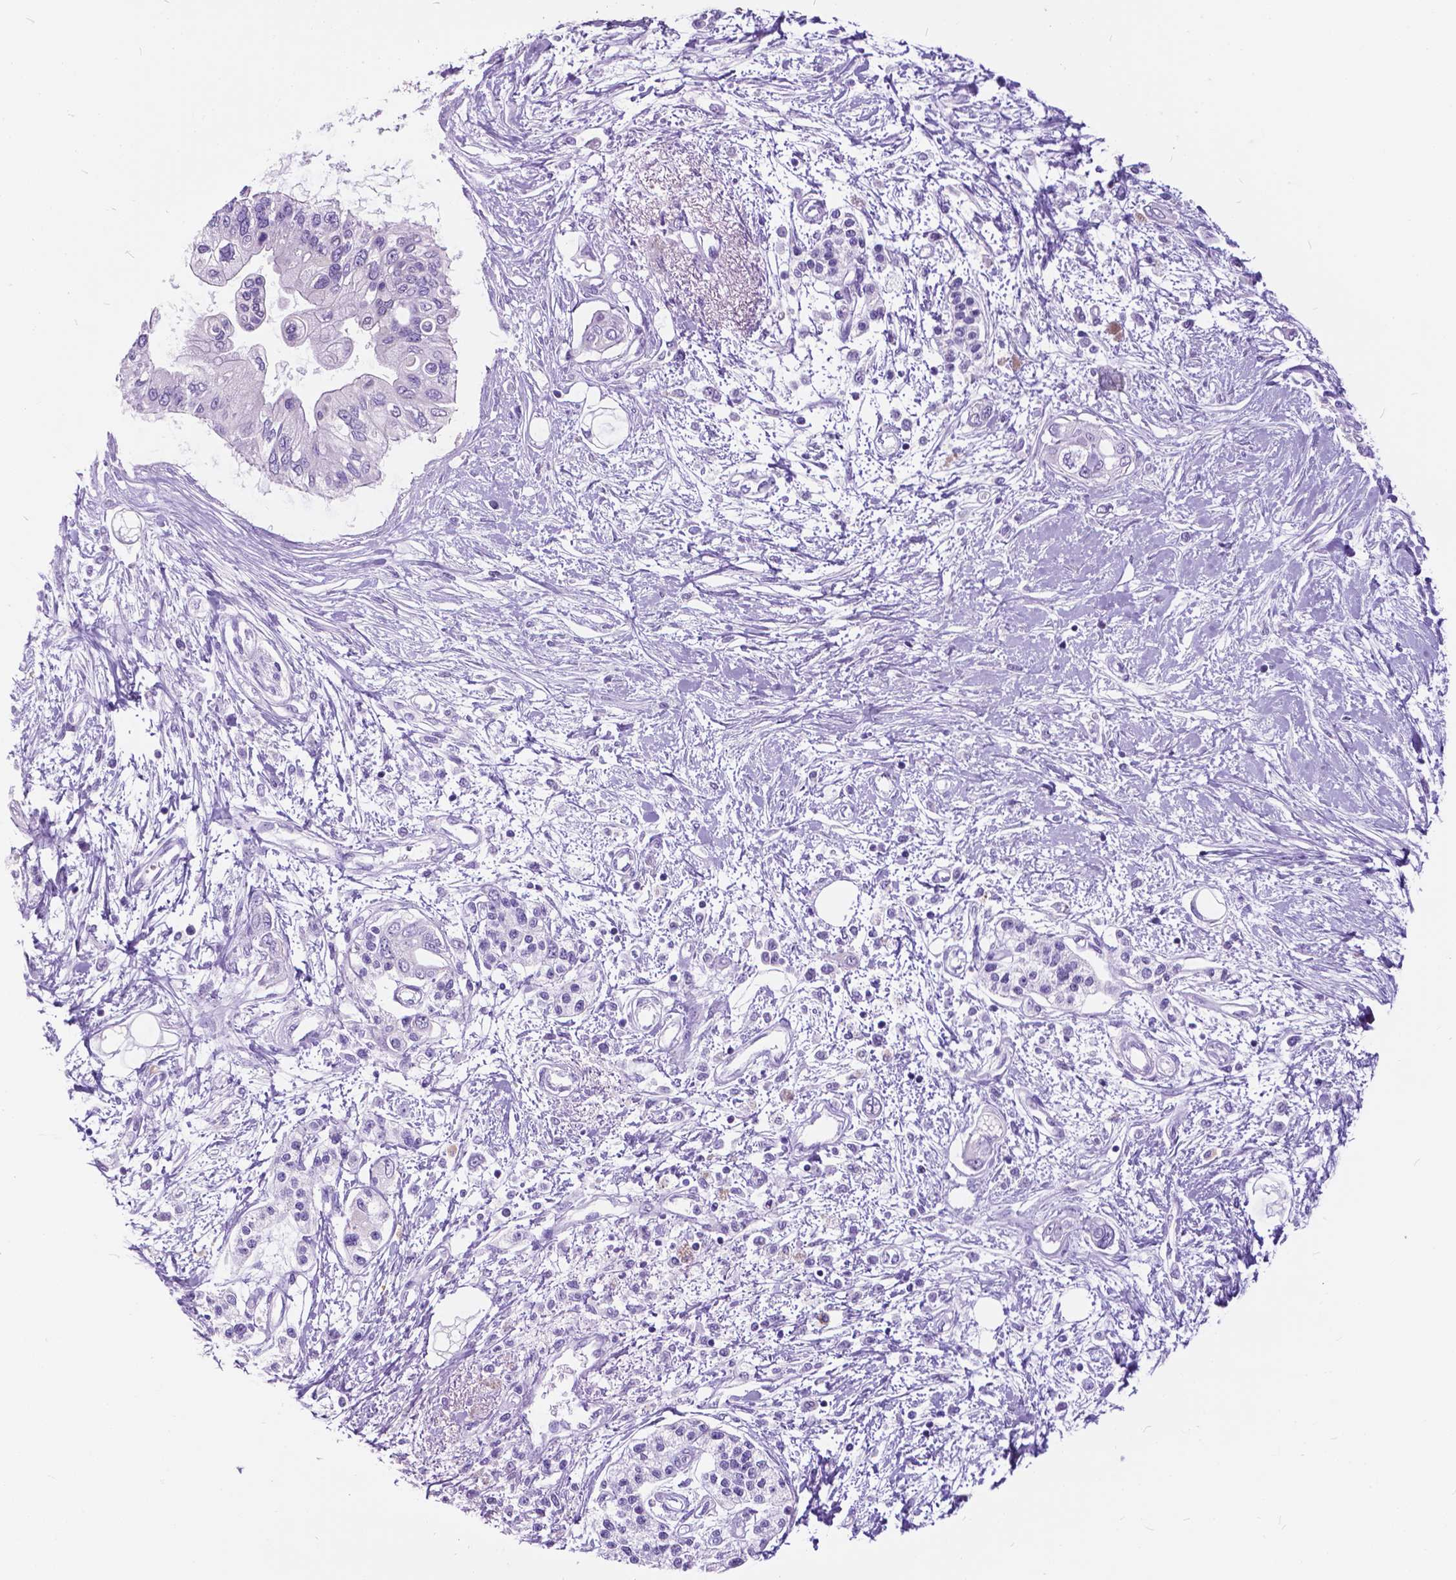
{"staining": {"intensity": "negative", "quantity": "none", "location": "none"}, "tissue": "pancreatic cancer", "cell_type": "Tumor cells", "image_type": "cancer", "snomed": [{"axis": "morphology", "description": "Adenocarcinoma, NOS"}, {"axis": "topography", "description": "Pancreas"}], "caption": "The IHC image has no significant positivity in tumor cells of pancreatic cancer (adenocarcinoma) tissue.", "gene": "BSND", "patient": {"sex": "female", "age": 77}}